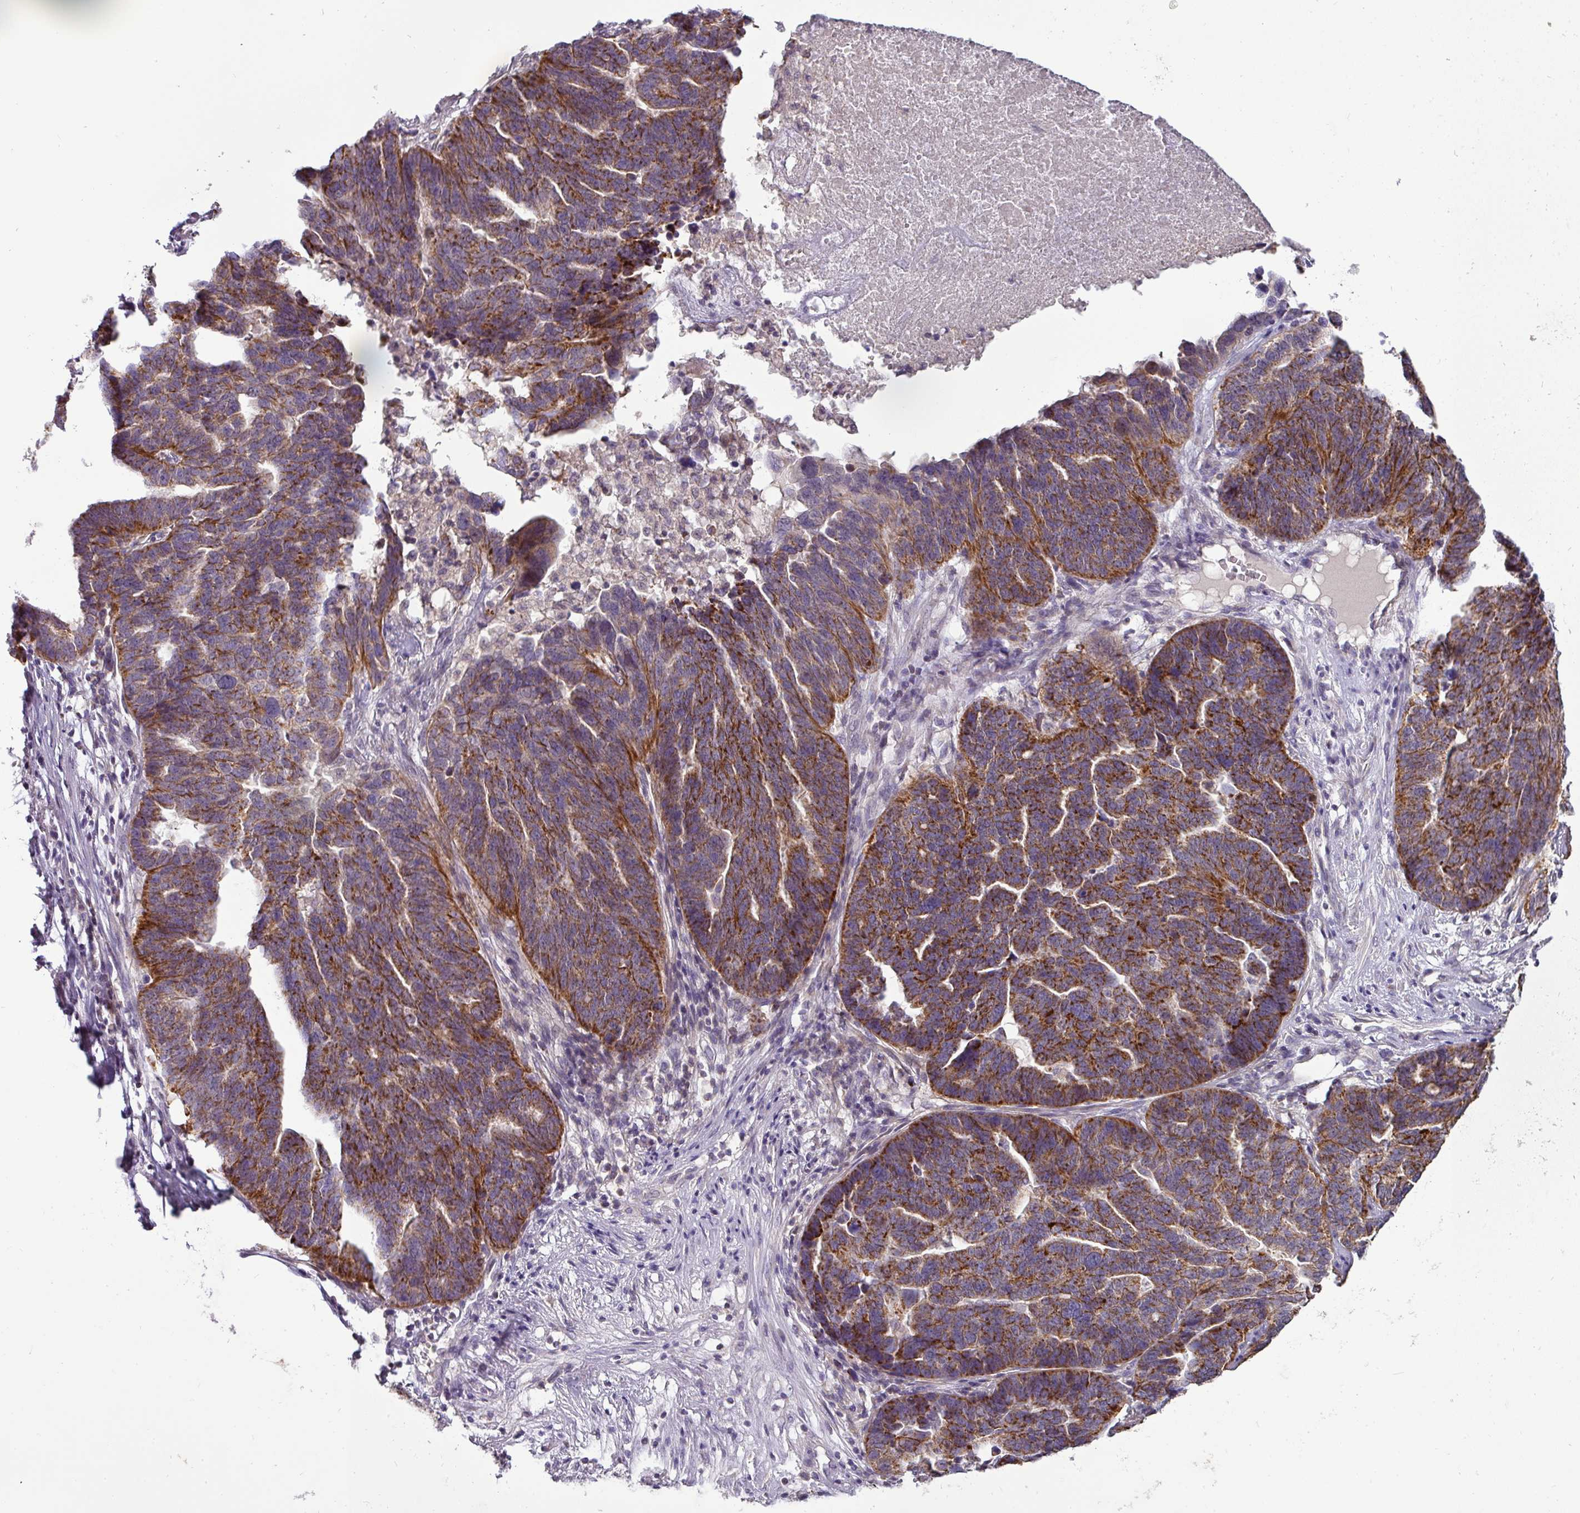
{"staining": {"intensity": "strong", "quantity": ">75%", "location": "cytoplasmic/membranous"}, "tissue": "ovarian cancer", "cell_type": "Tumor cells", "image_type": "cancer", "snomed": [{"axis": "morphology", "description": "Cystadenocarcinoma, serous, NOS"}, {"axis": "topography", "description": "Ovary"}], "caption": "Tumor cells reveal high levels of strong cytoplasmic/membranous expression in approximately >75% of cells in ovarian cancer (serous cystadenocarcinoma).", "gene": "TRAPPC1", "patient": {"sex": "female", "age": 59}}